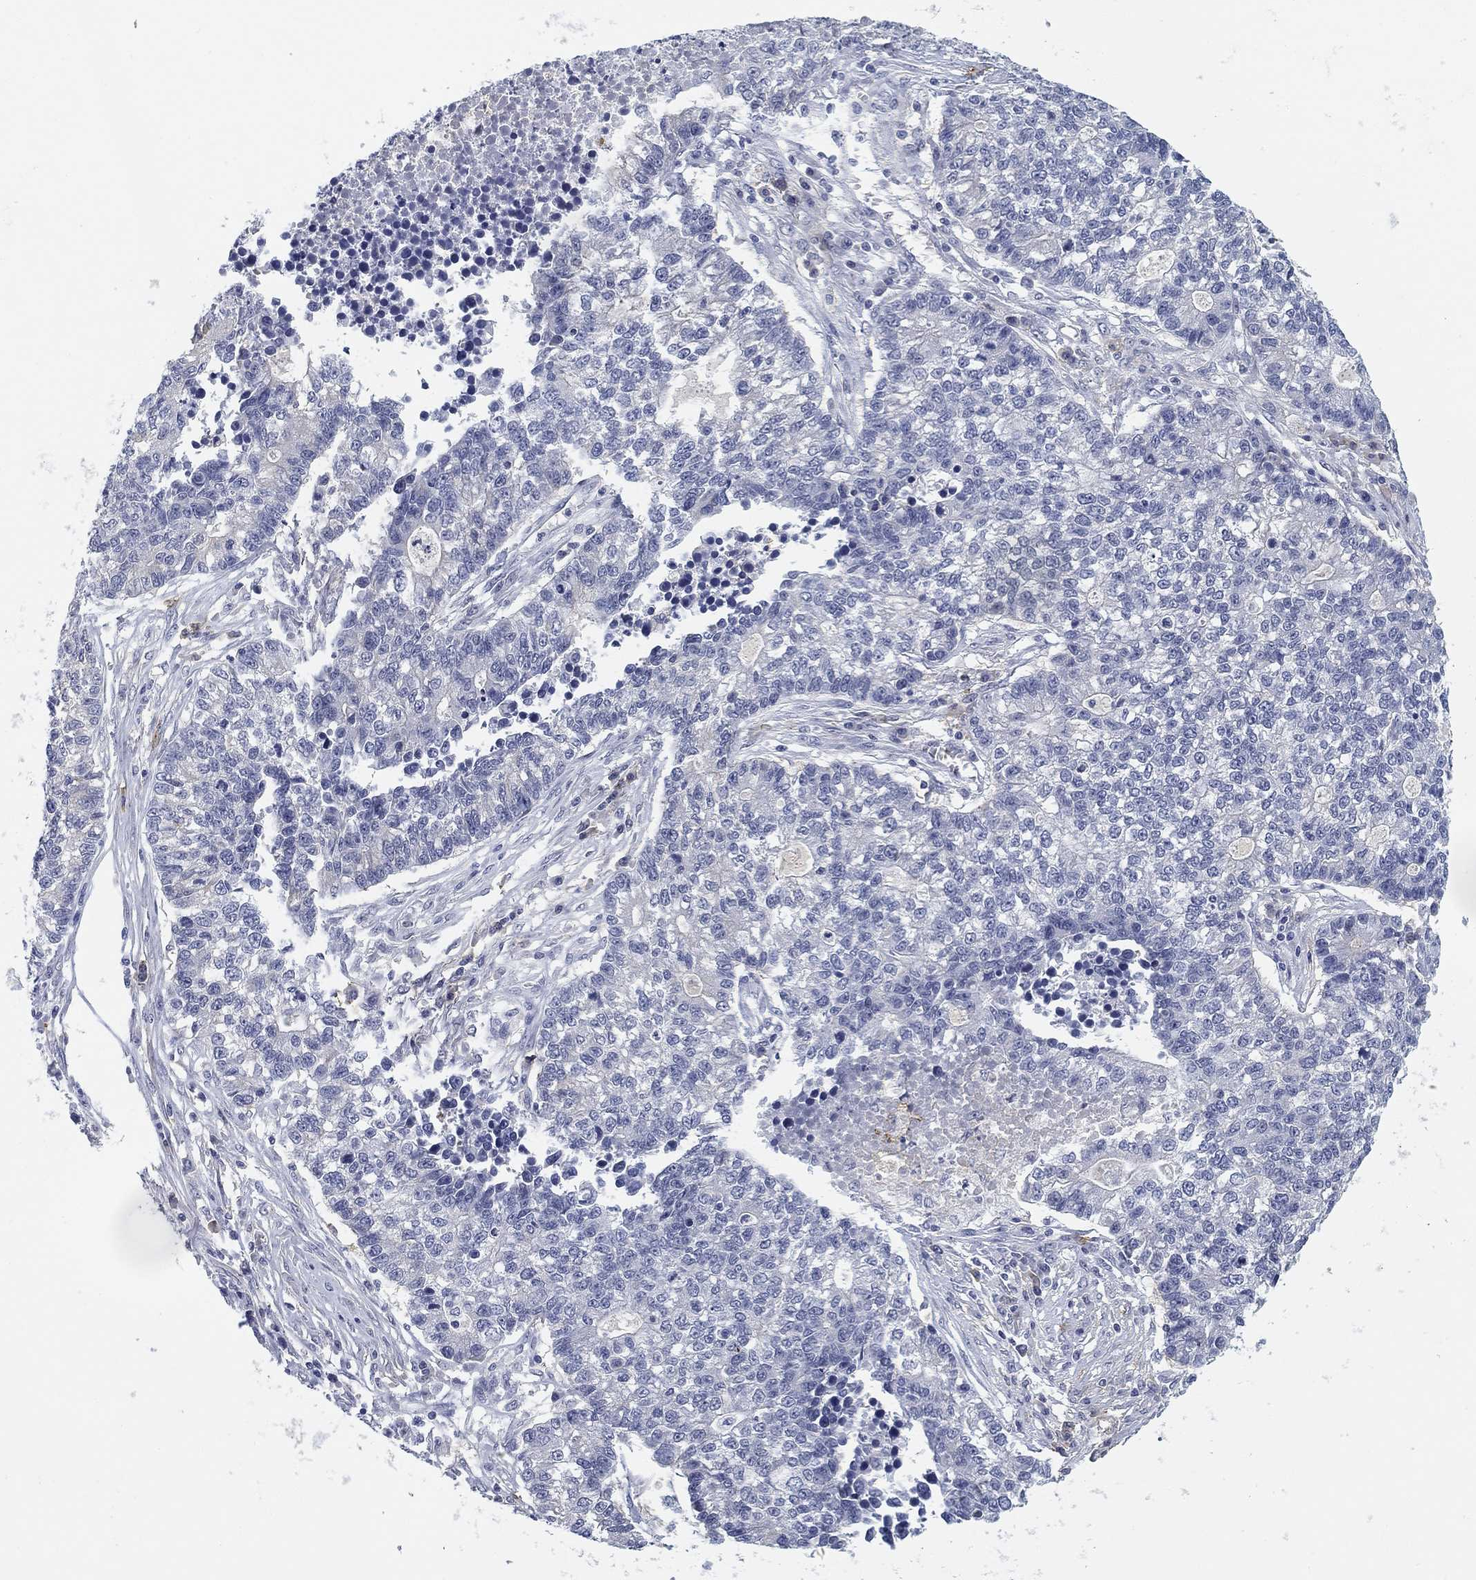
{"staining": {"intensity": "negative", "quantity": "none", "location": "none"}, "tissue": "lung cancer", "cell_type": "Tumor cells", "image_type": "cancer", "snomed": [{"axis": "morphology", "description": "Adenocarcinoma, NOS"}, {"axis": "topography", "description": "Lung"}], "caption": "Immunohistochemistry histopathology image of lung cancer stained for a protein (brown), which exhibits no staining in tumor cells. (Stains: DAB immunohistochemistry (IHC) with hematoxylin counter stain, Microscopy: brightfield microscopy at high magnification).", "gene": "SLC2A5", "patient": {"sex": "male", "age": 57}}